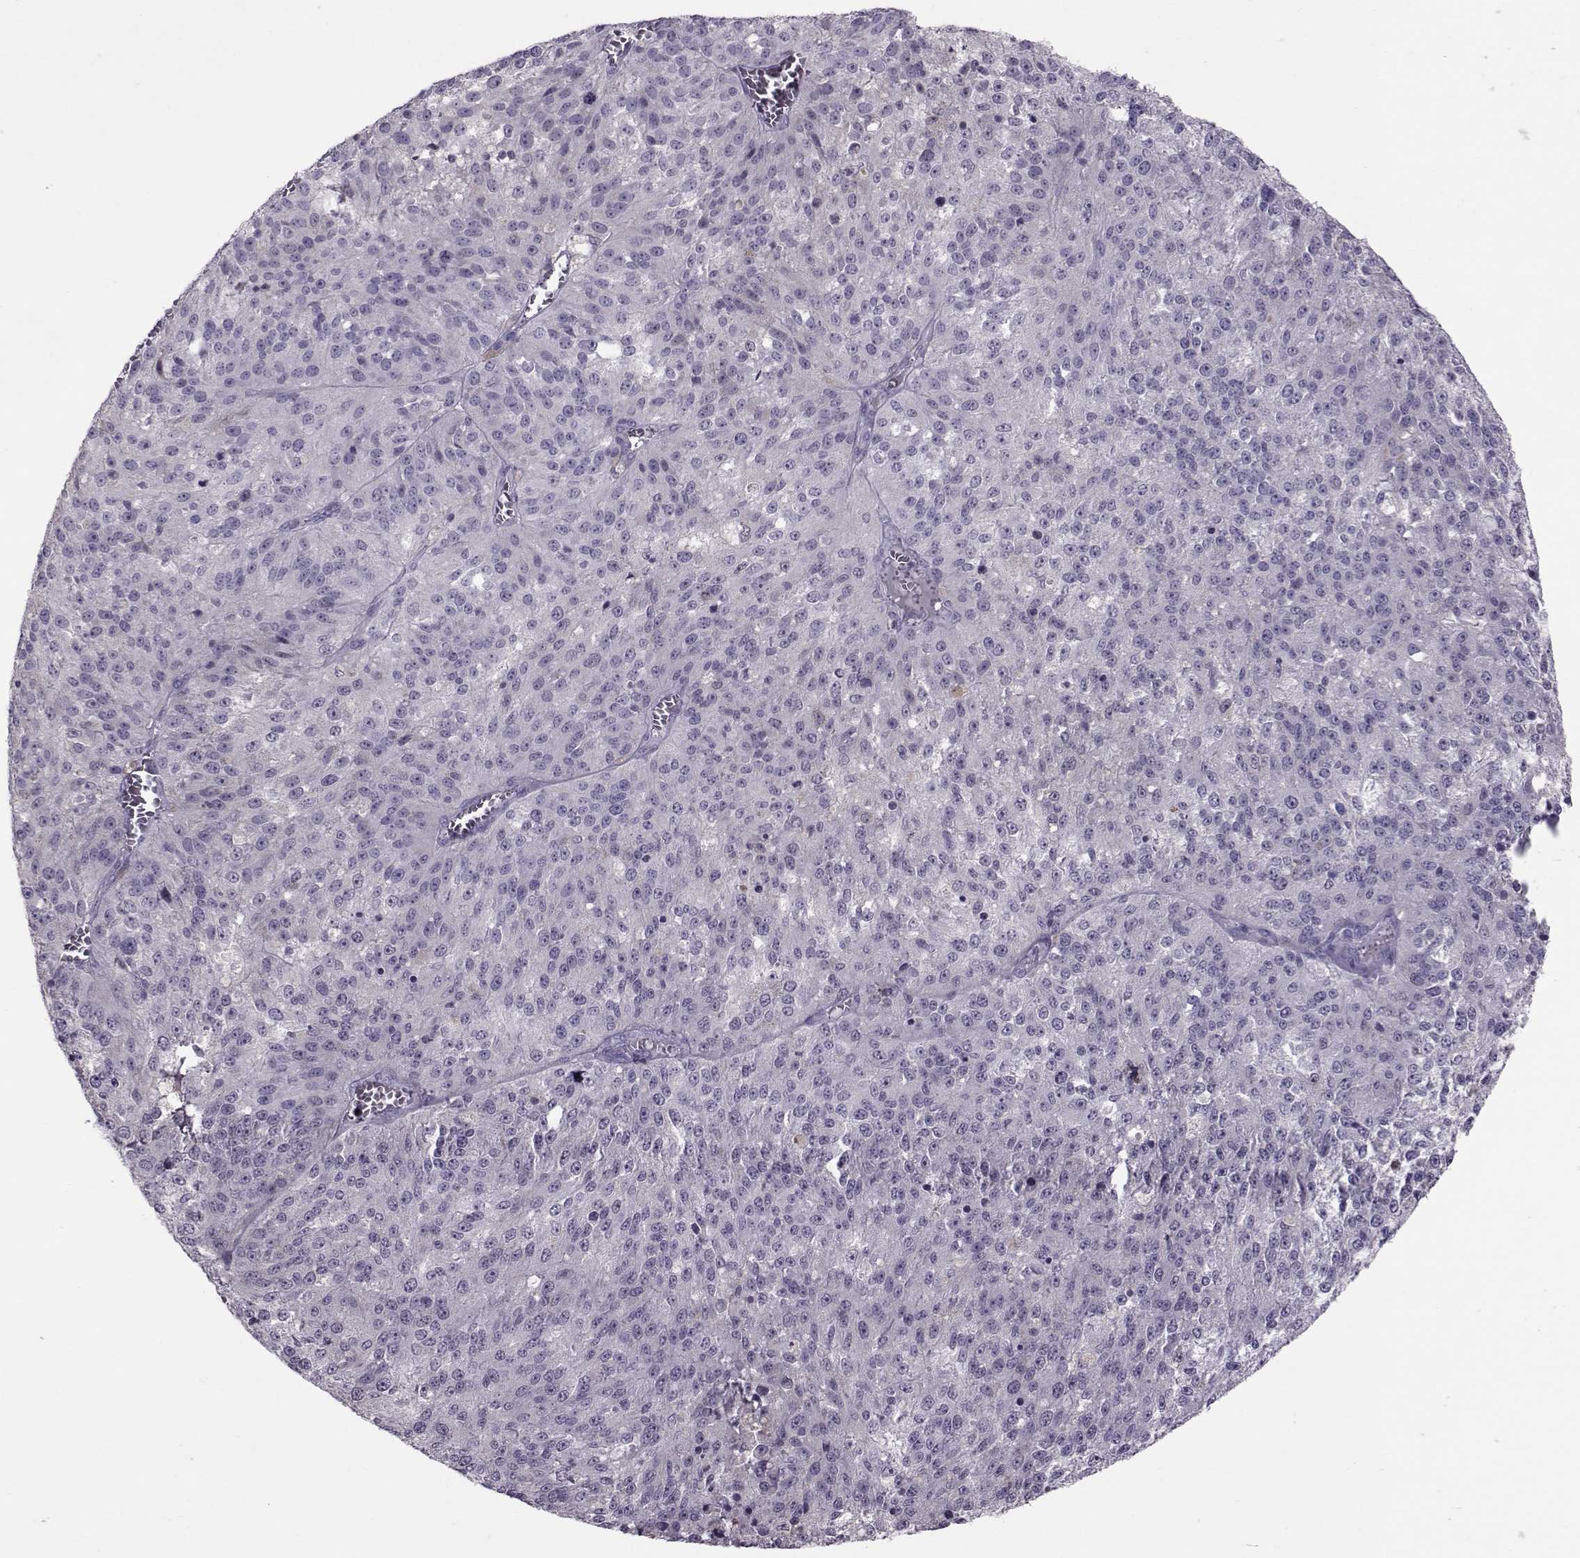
{"staining": {"intensity": "negative", "quantity": "none", "location": "none"}, "tissue": "melanoma", "cell_type": "Tumor cells", "image_type": "cancer", "snomed": [{"axis": "morphology", "description": "Malignant melanoma, Metastatic site"}, {"axis": "topography", "description": "Lymph node"}], "caption": "The photomicrograph demonstrates no significant positivity in tumor cells of malignant melanoma (metastatic site).", "gene": "ASRGL1", "patient": {"sex": "female", "age": 64}}